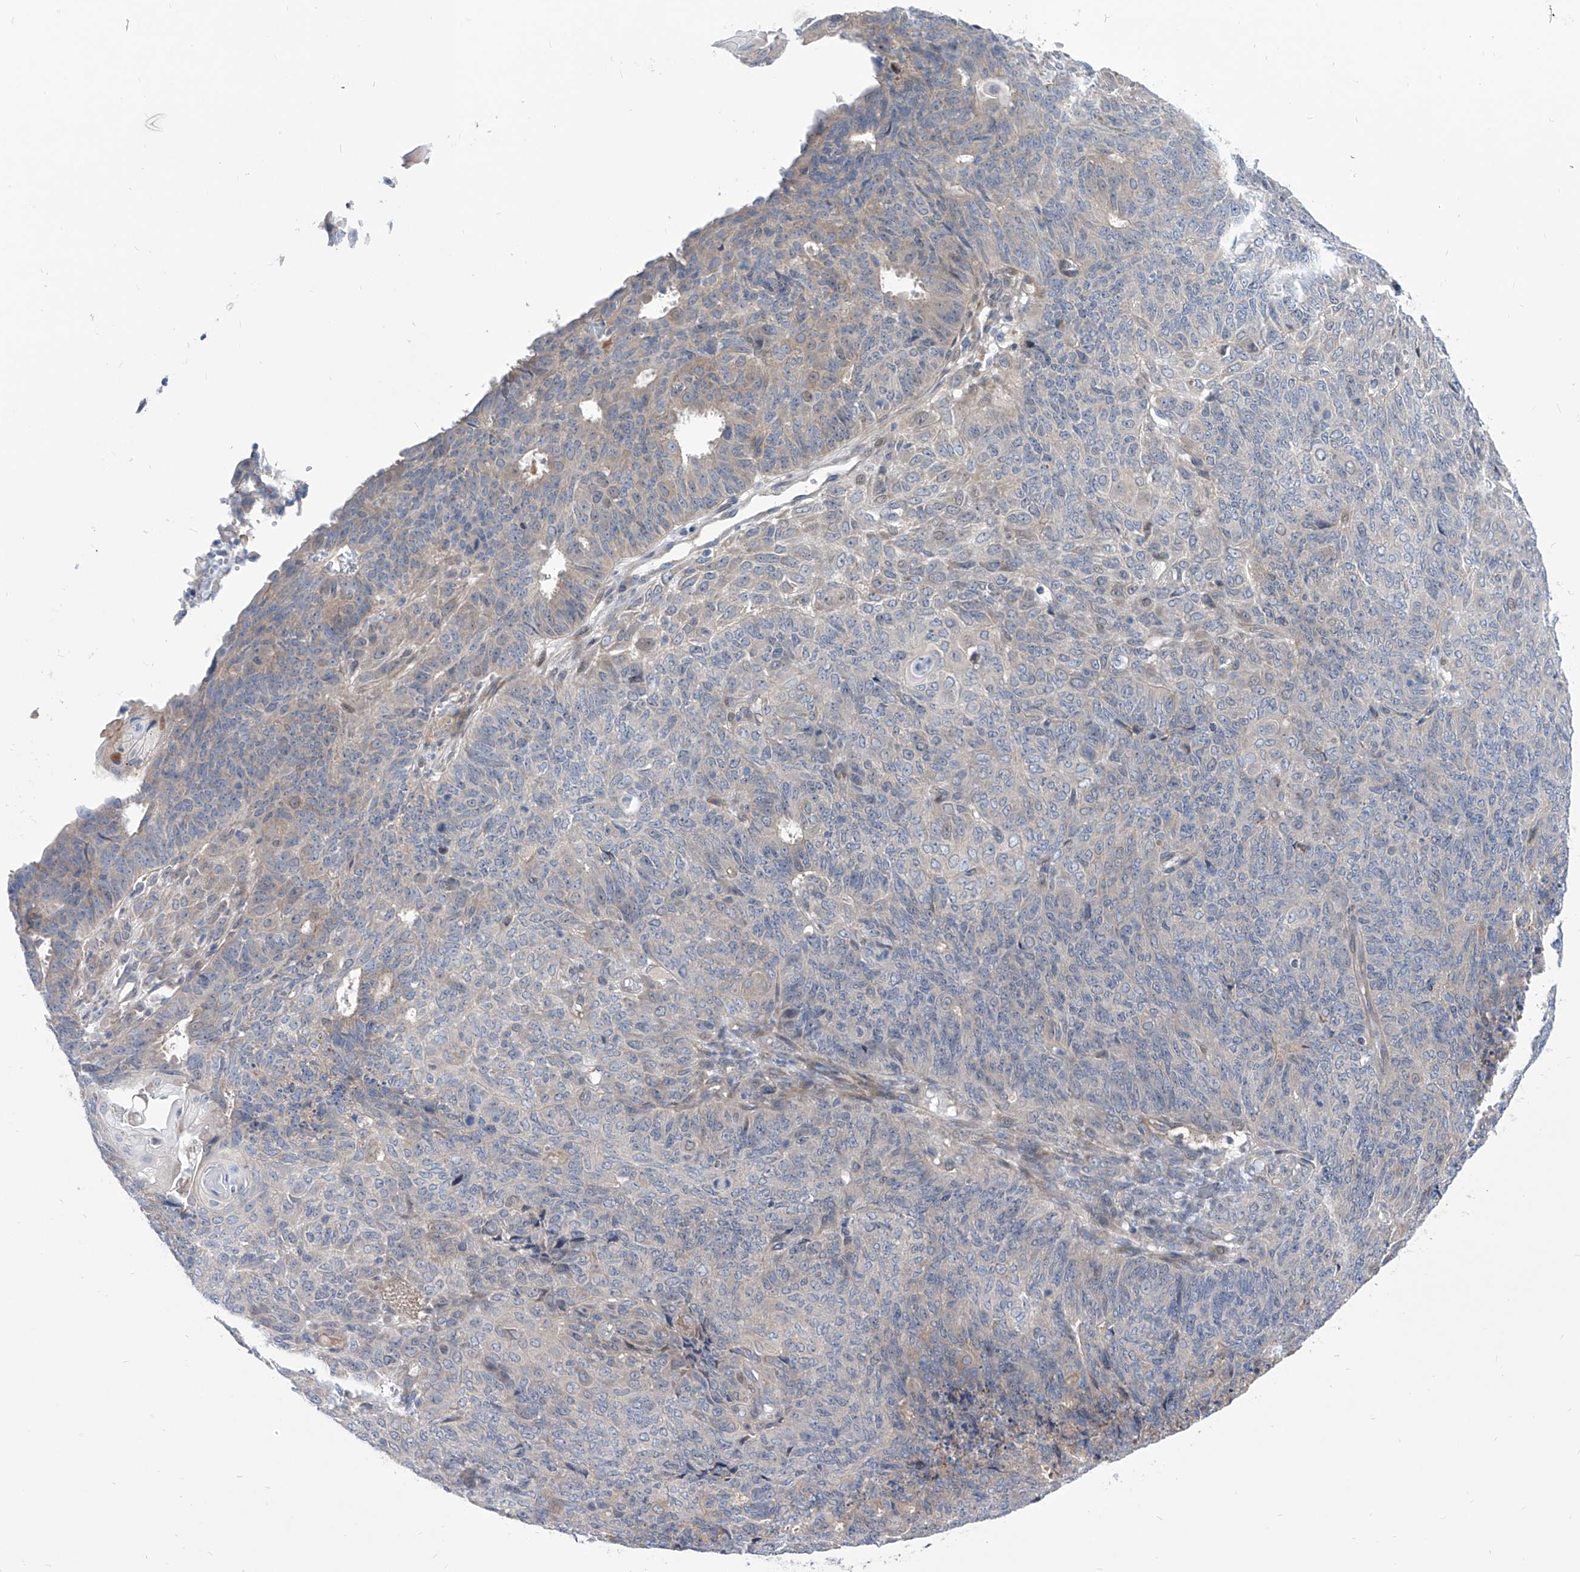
{"staining": {"intensity": "negative", "quantity": "none", "location": "none"}, "tissue": "endometrial cancer", "cell_type": "Tumor cells", "image_type": "cancer", "snomed": [{"axis": "morphology", "description": "Adenocarcinoma, NOS"}, {"axis": "topography", "description": "Endometrium"}], "caption": "DAB immunohistochemical staining of human adenocarcinoma (endometrial) reveals no significant expression in tumor cells.", "gene": "SRBD1", "patient": {"sex": "female", "age": 32}}